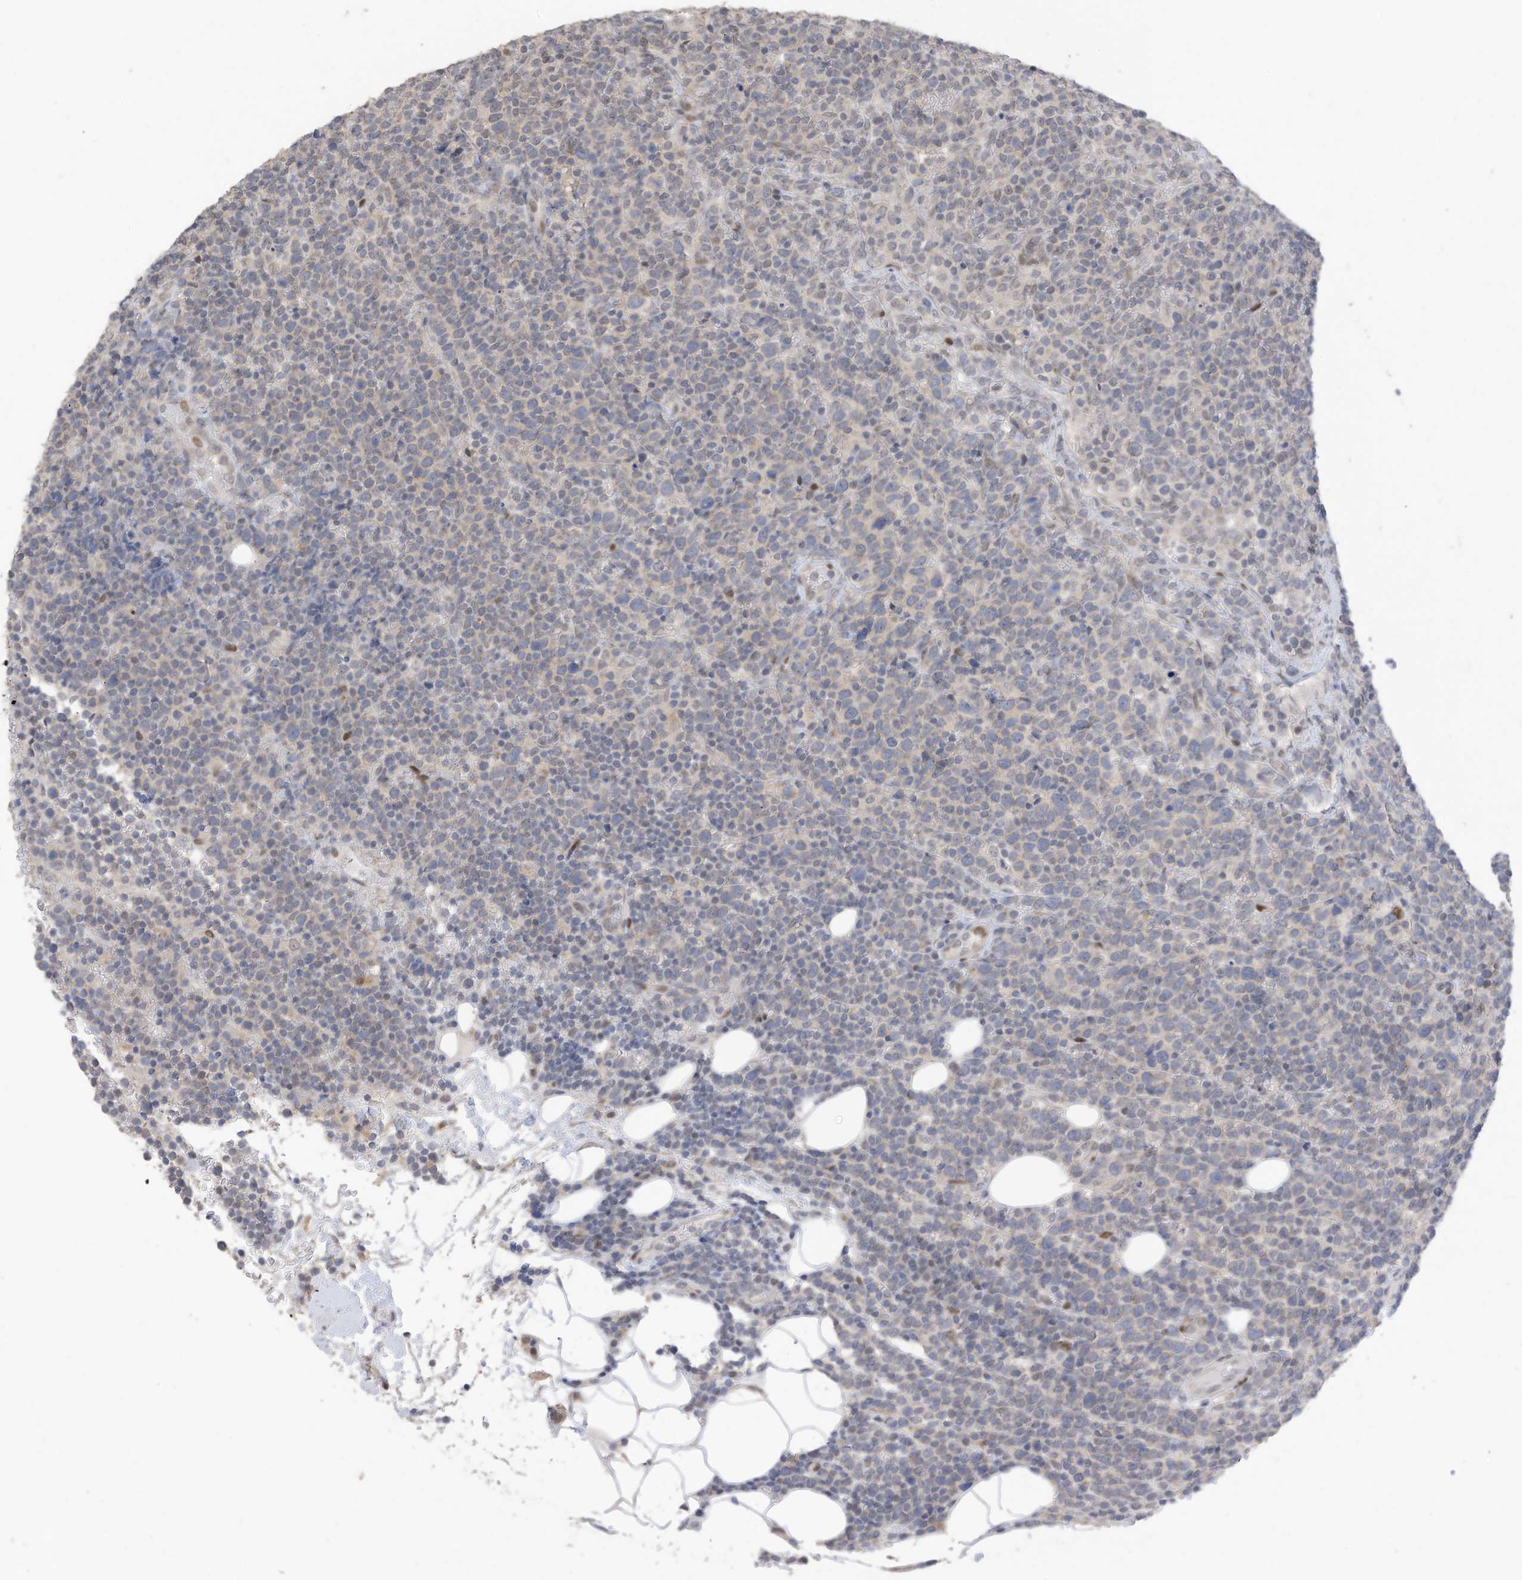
{"staining": {"intensity": "negative", "quantity": "none", "location": "none"}, "tissue": "lymphoma", "cell_type": "Tumor cells", "image_type": "cancer", "snomed": [{"axis": "morphology", "description": "Malignant lymphoma, non-Hodgkin's type, High grade"}, {"axis": "topography", "description": "Lymph node"}], "caption": "An IHC micrograph of lymphoma is shown. There is no staining in tumor cells of lymphoma.", "gene": "RABL3", "patient": {"sex": "male", "age": 61}}